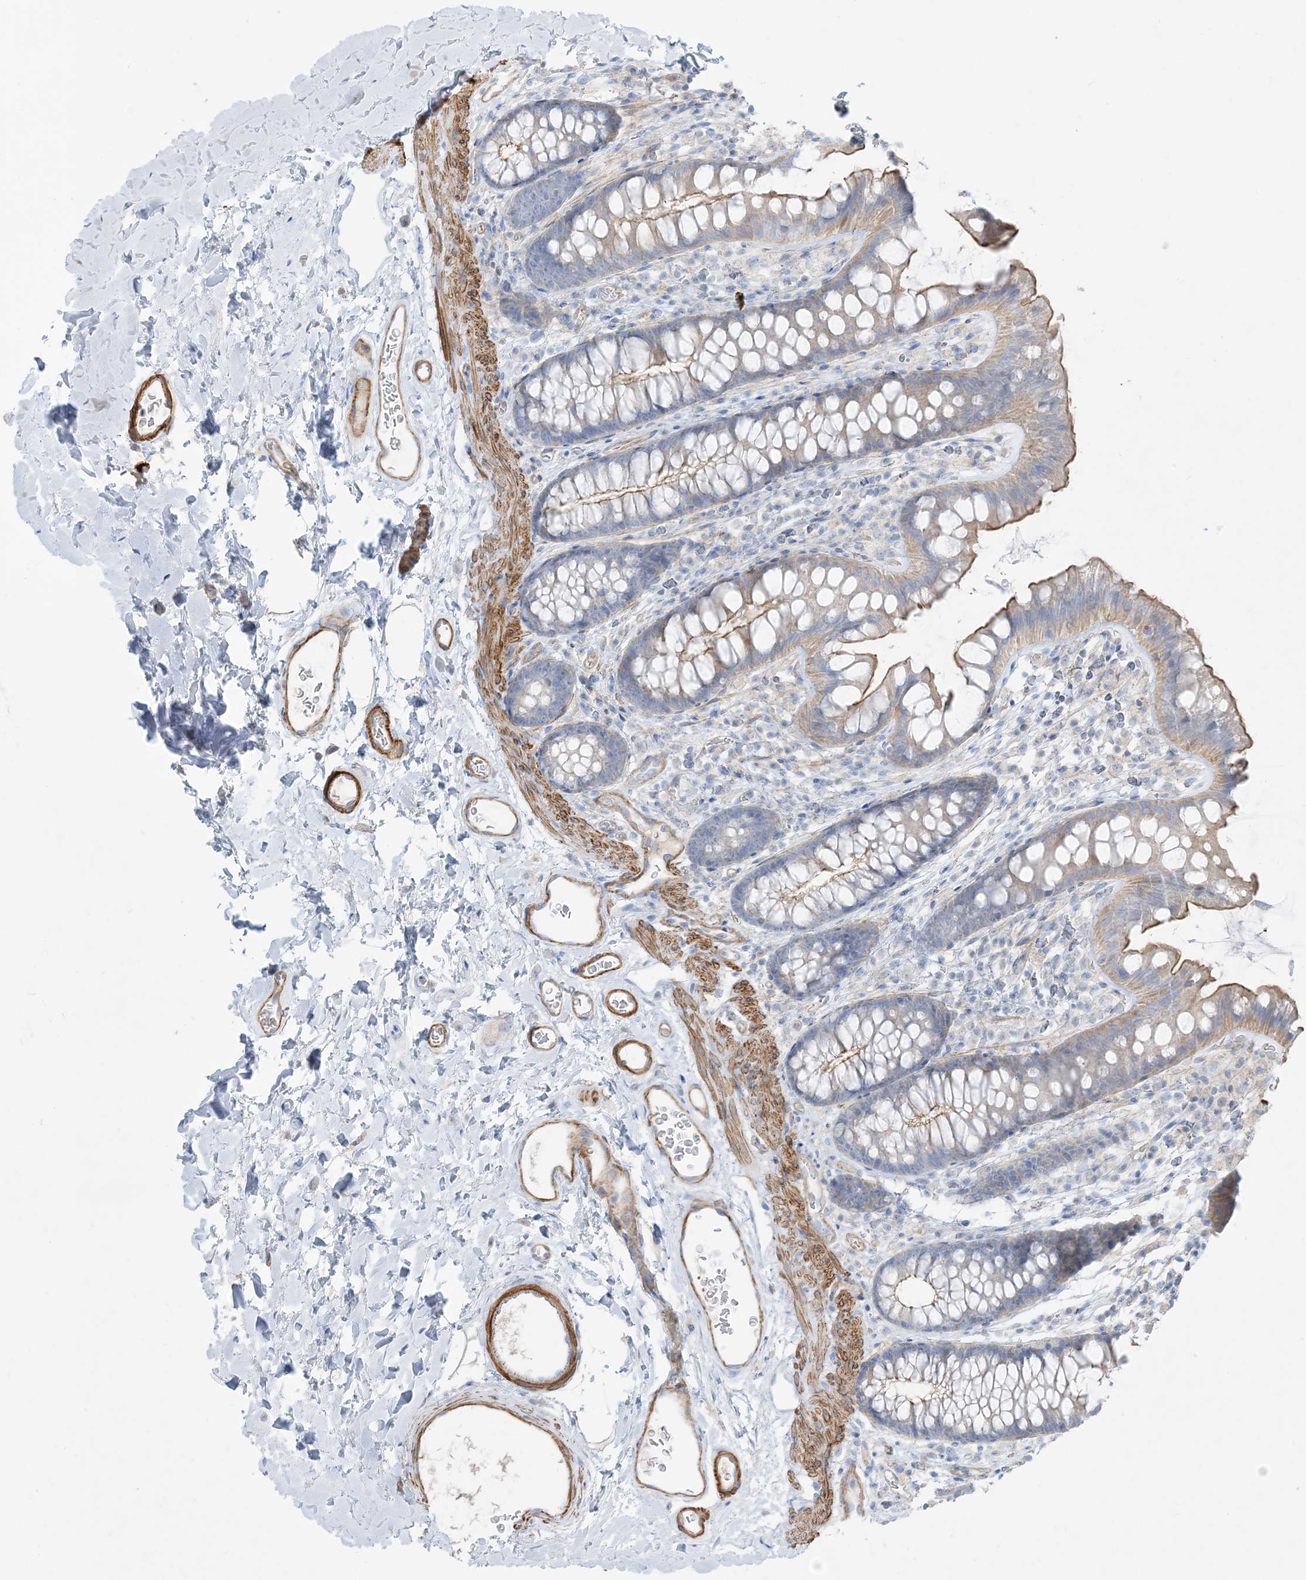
{"staining": {"intensity": "strong", "quantity": "25%-75%", "location": "cytoplasmic/membranous"}, "tissue": "colon", "cell_type": "Endothelial cells", "image_type": "normal", "snomed": [{"axis": "morphology", "description": "Normal tissue, NOS"}, {"axis": "topography", "description": "Colon"}], "caption": "Colon was stained to show a protein in brown. There is high levels of strong cytoplasmic/membranous expression in about 25%-75% of endothelial cells. The staining was performed using DAB to visualize the protein expression in brown, while the nuclei were stained in blue with hematoxylin (Magnification: 20x).", "gene": "GTF3C2", "patient": {"sex": "female", "age": 62}}